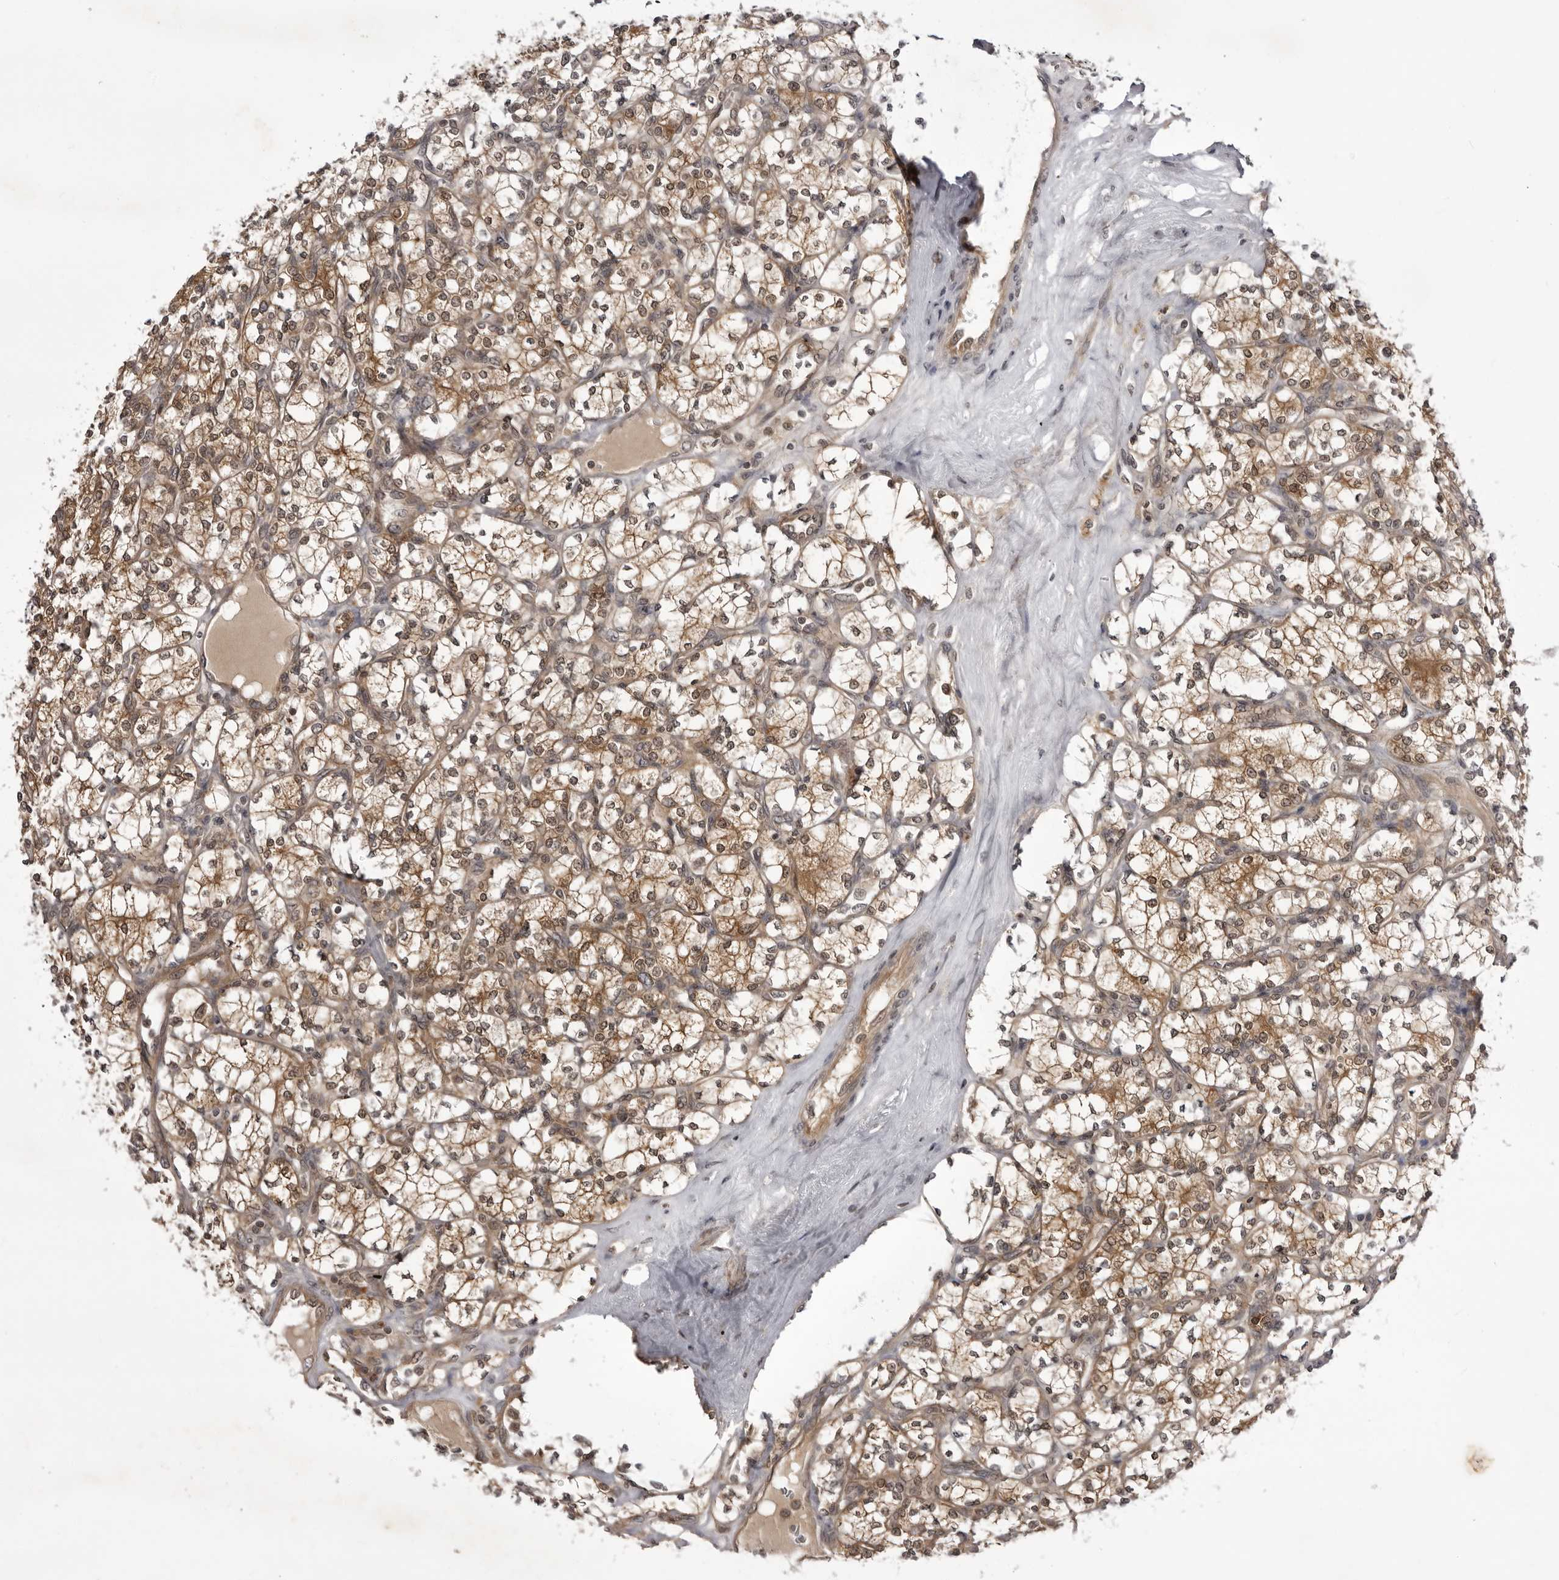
{"staining": {"intensity": "moderate", "quantity": ">75%", "location": "cytoplasmic/membranous"}, "tissue": "renal cancer", "cell_type": "Tumor cells", "image_type": "cancer", "snomed": [{"axis": "morphology", "description": "Adenocarcinoma, NOS"}, {"axis": "topography", "description": "Kidney"}], "caption": "DAB immunohistochemical staining of human renal adenocarcinoma displays moderate cytoplasmic/membranous protein positivity in approximately >75% of tumor cells. Nuclei are stained in blue.", "gene": "USP43", "patient": {"sex": "male", "age": 77}}